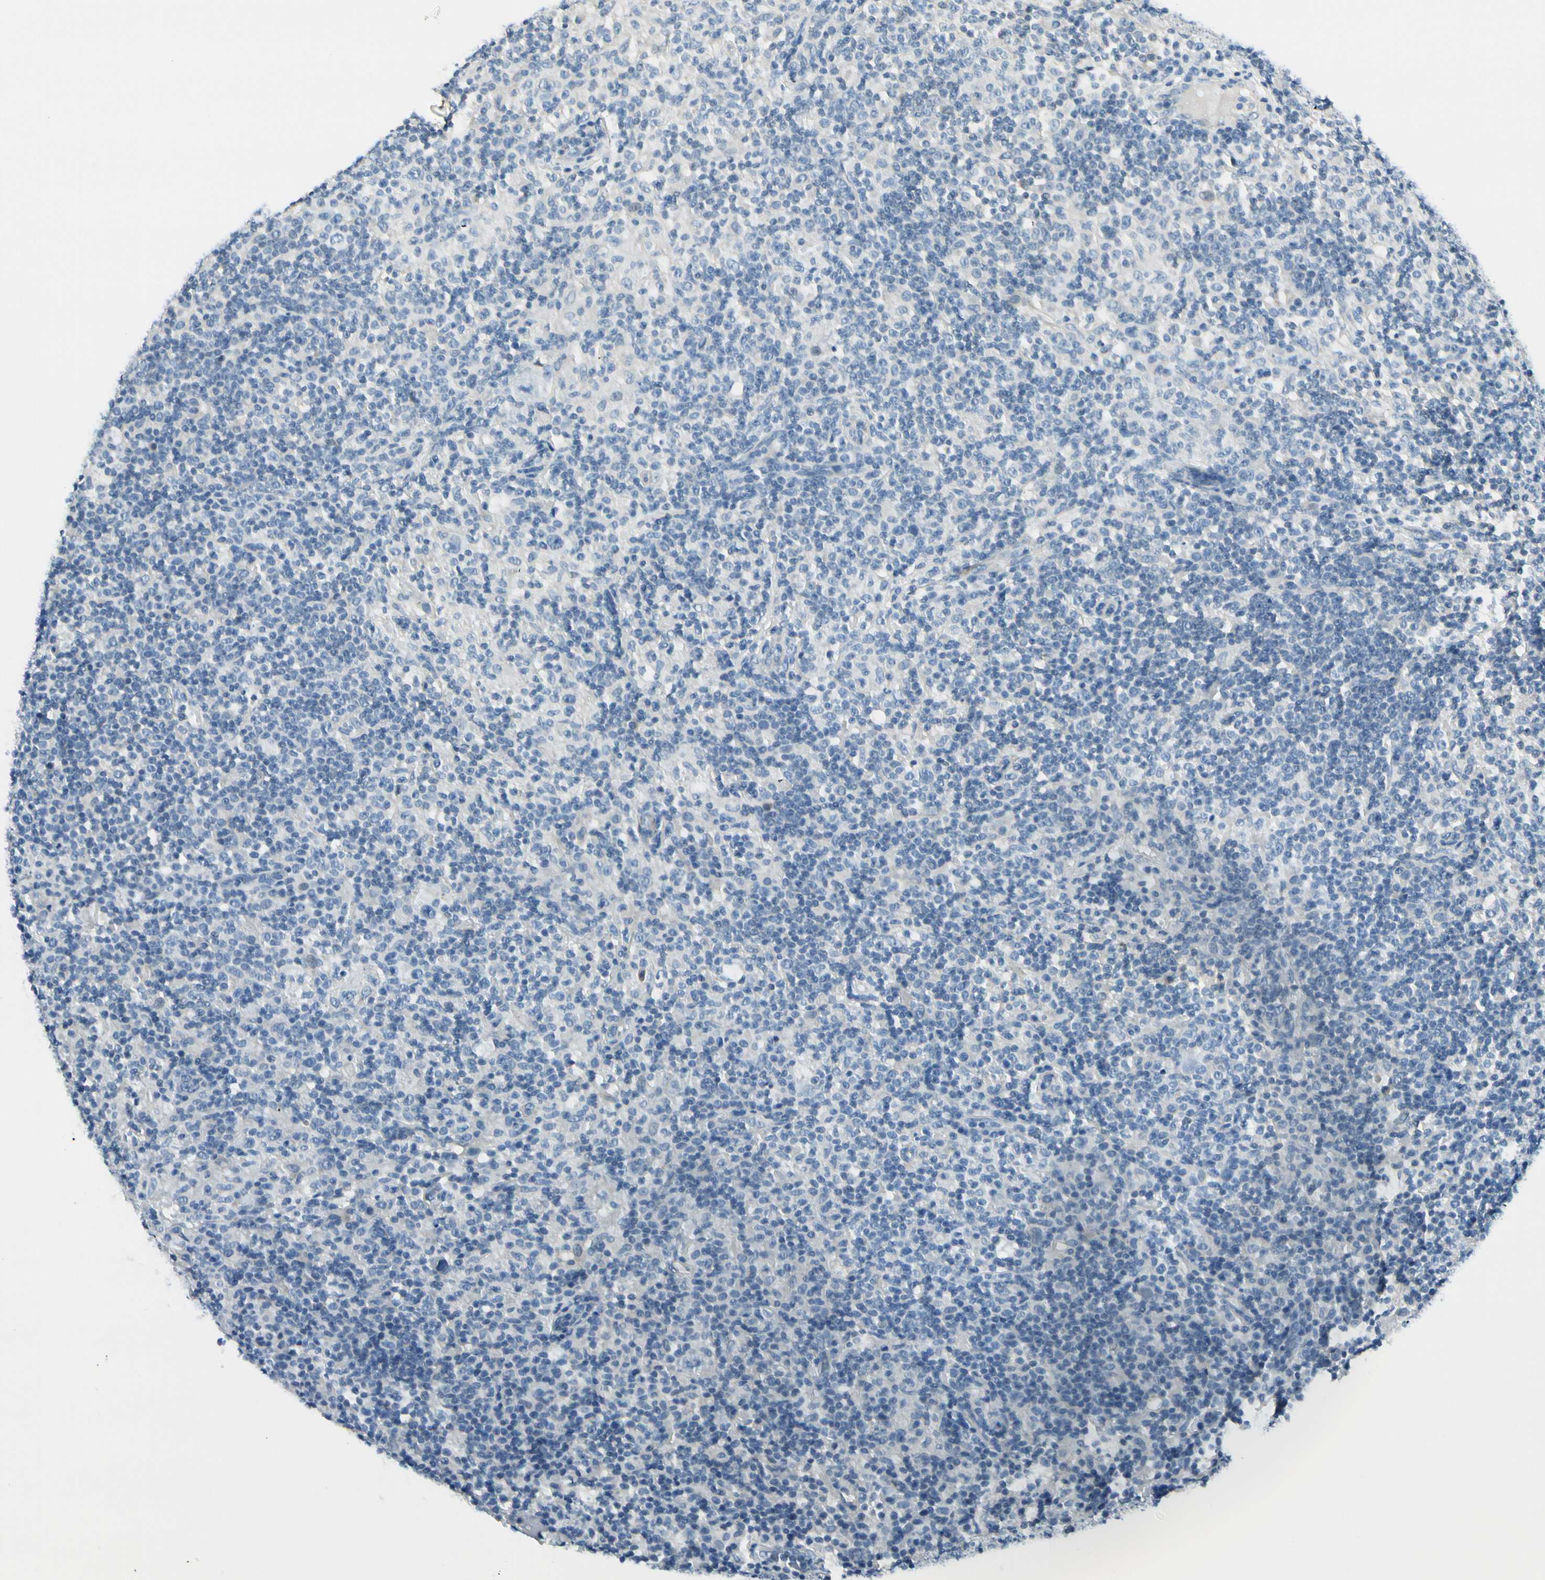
{"staining": {"intensity": "negative", "quantity": "none", "location": "none"}, "tissue": "lymphoma", "cell_type": "Tumor cells", "image_type": "cancer", "snomed": [{"axis": "morphology", "description": "Hodgkin's disease, NOS"}, {"axis": "topography", "description": "Lymph node"}], "caption": "An immunohistochemistry micrograph of lymphoma is shown. There is no staining in tumor cells of lymphoma.", "gene": "PEBP1", "patient": {"sex": "male", "age": 70}}